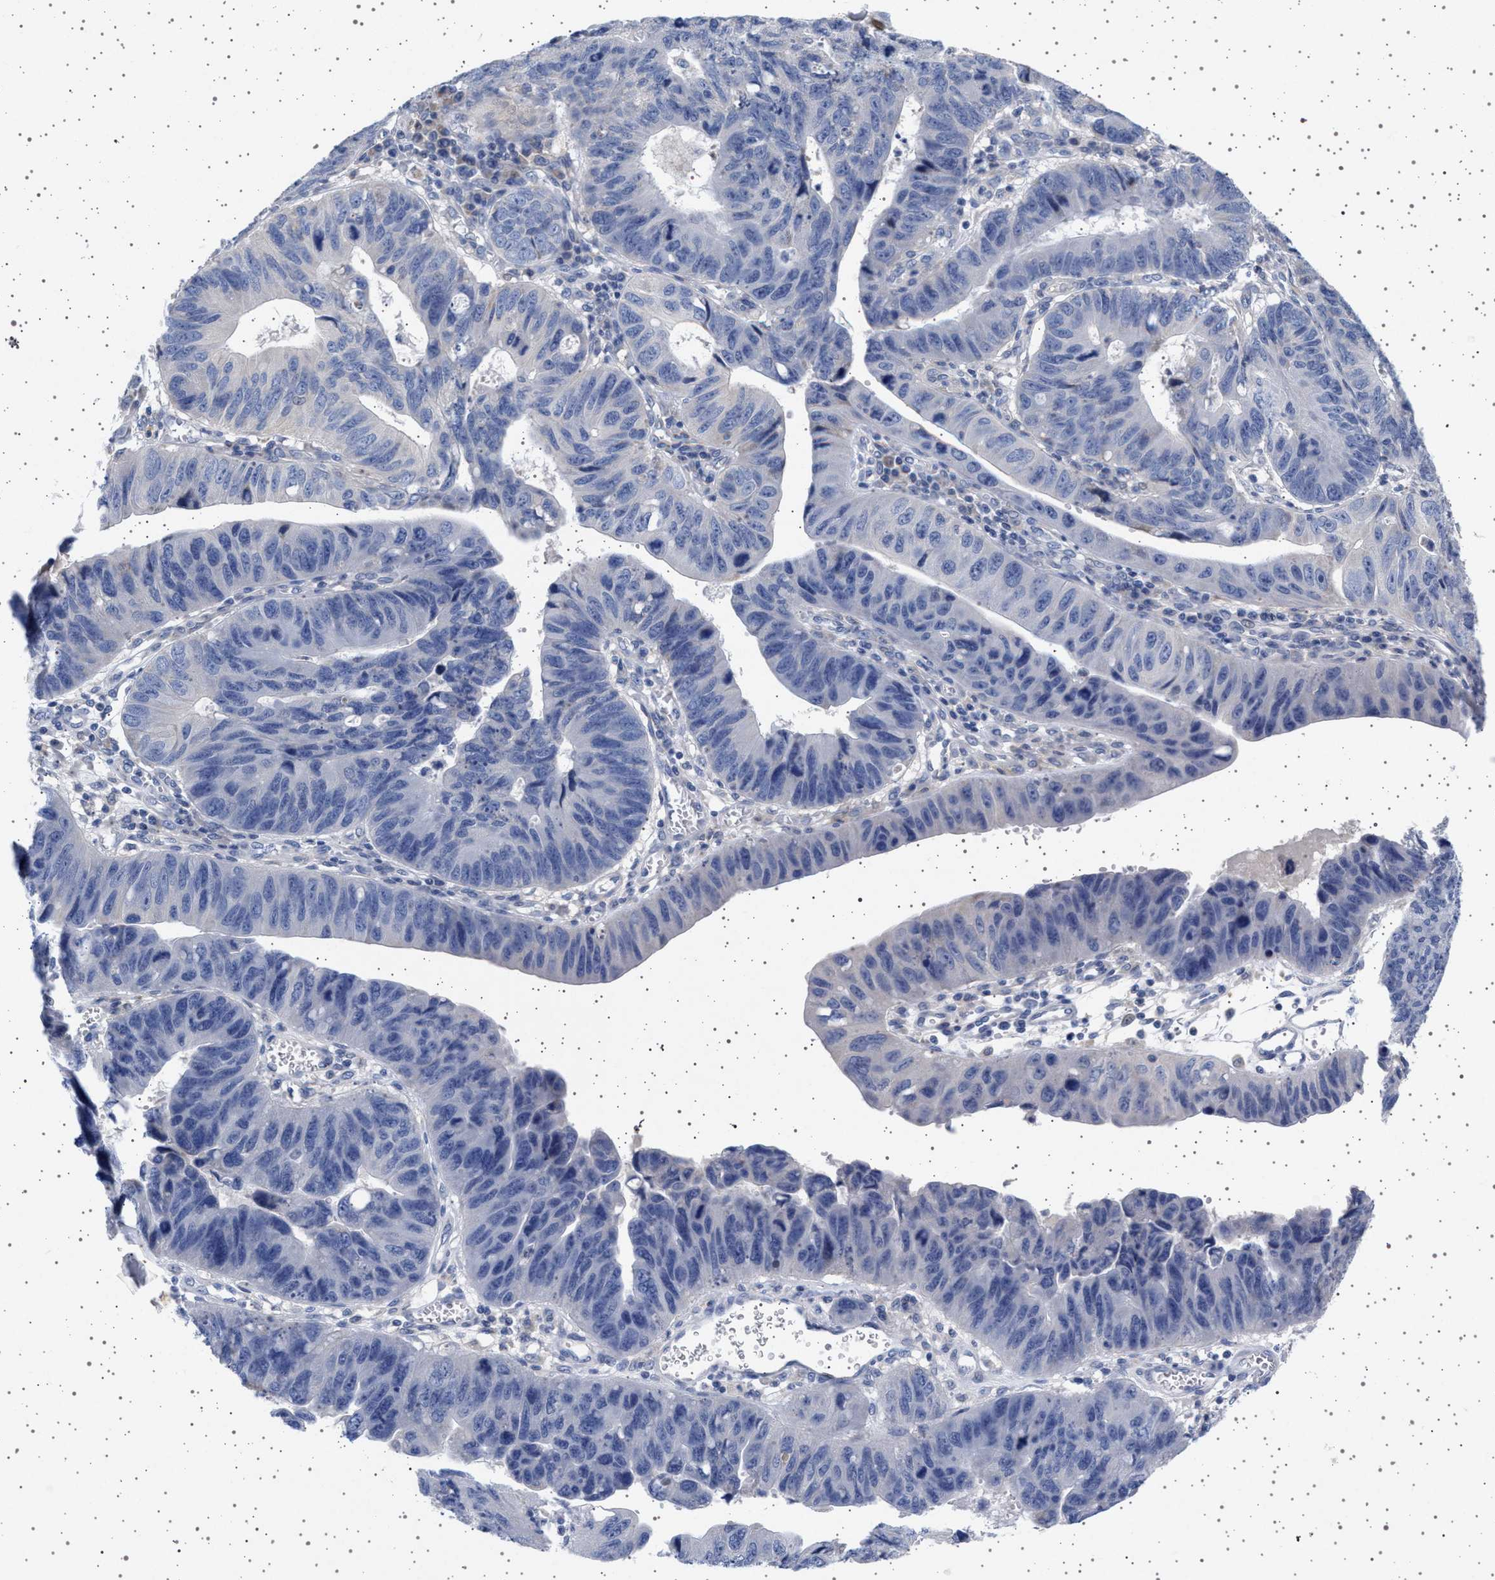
{"staining": {"intensity": "negative", "quantity": "none", "location": "none"}, "tissue": "stomach cancer", "cell_type": "Tumor cells", "image_type": "cancer", "snomed": [{"axis": "morphology", "description": "Adenocarcinoma, NOS"}, {"axis": "topography", "description": "Stomach"}], "caption": "The image exhibits no significant staining in tumor cells of stomach cancer.", "gene": "TRMT10B", "patient": {"sex": "male", "age": 59}}